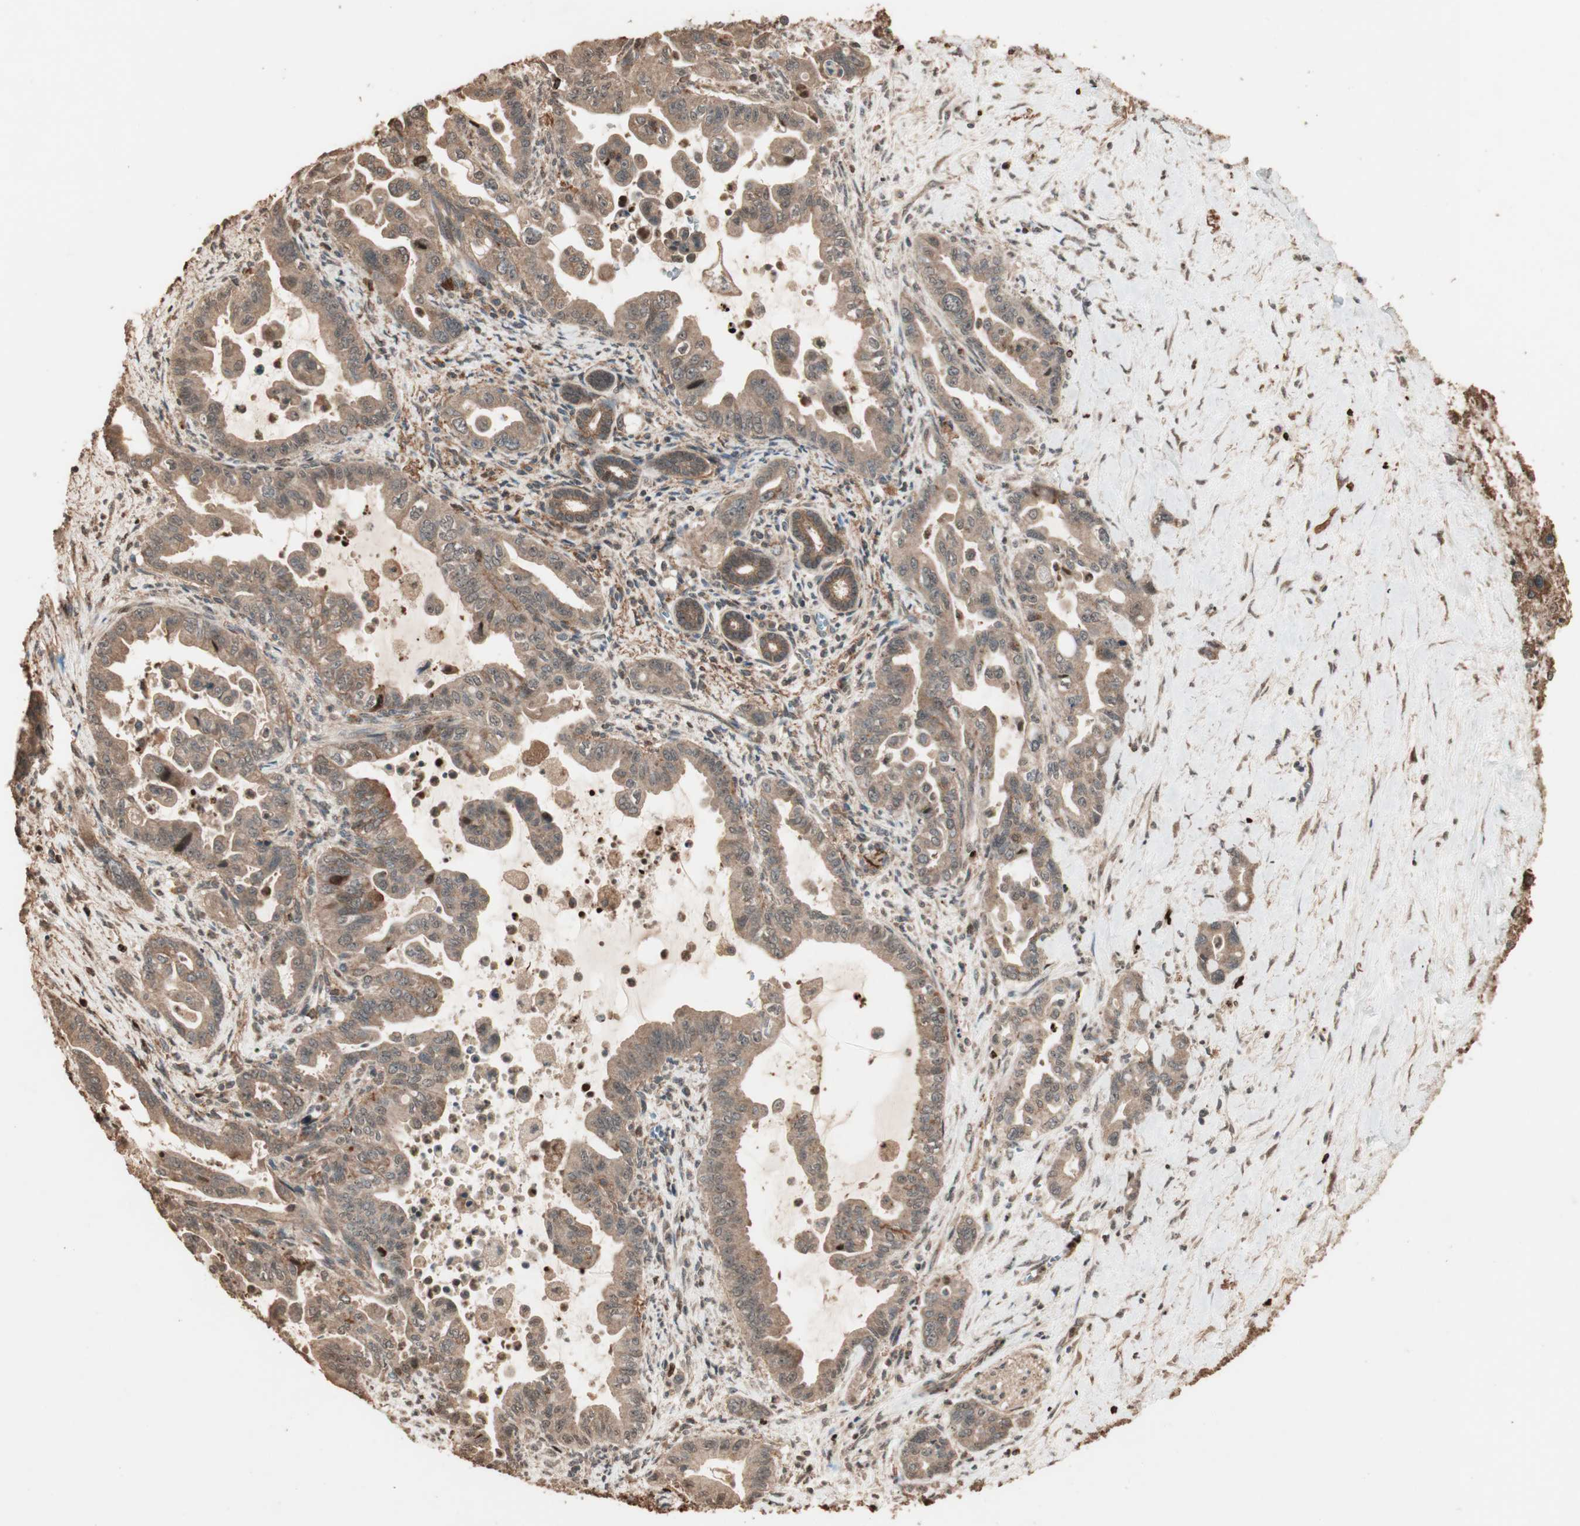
{"staining": {"intensity": "moderate", "quantity": ">75%", "location": "cytoplasmic/membranous"}, "tissue": "pancreatic cancer", "cell_type": "Tumor cells", "image_type": "cancer", "snomed": [{"axis": "morphology", "description": "Adenocarcinoma, NOS"}, {"axis": "topography", "description": "Pancreas"}], "caption": "Pancreatic adenocarcinoma stained with a brown dye demonstrates moderate cytoplasmic/membranous positive staining in about >75% of tumor cells.", "gene": "USP20", "patient": {"sex": "male", "age": 70}}